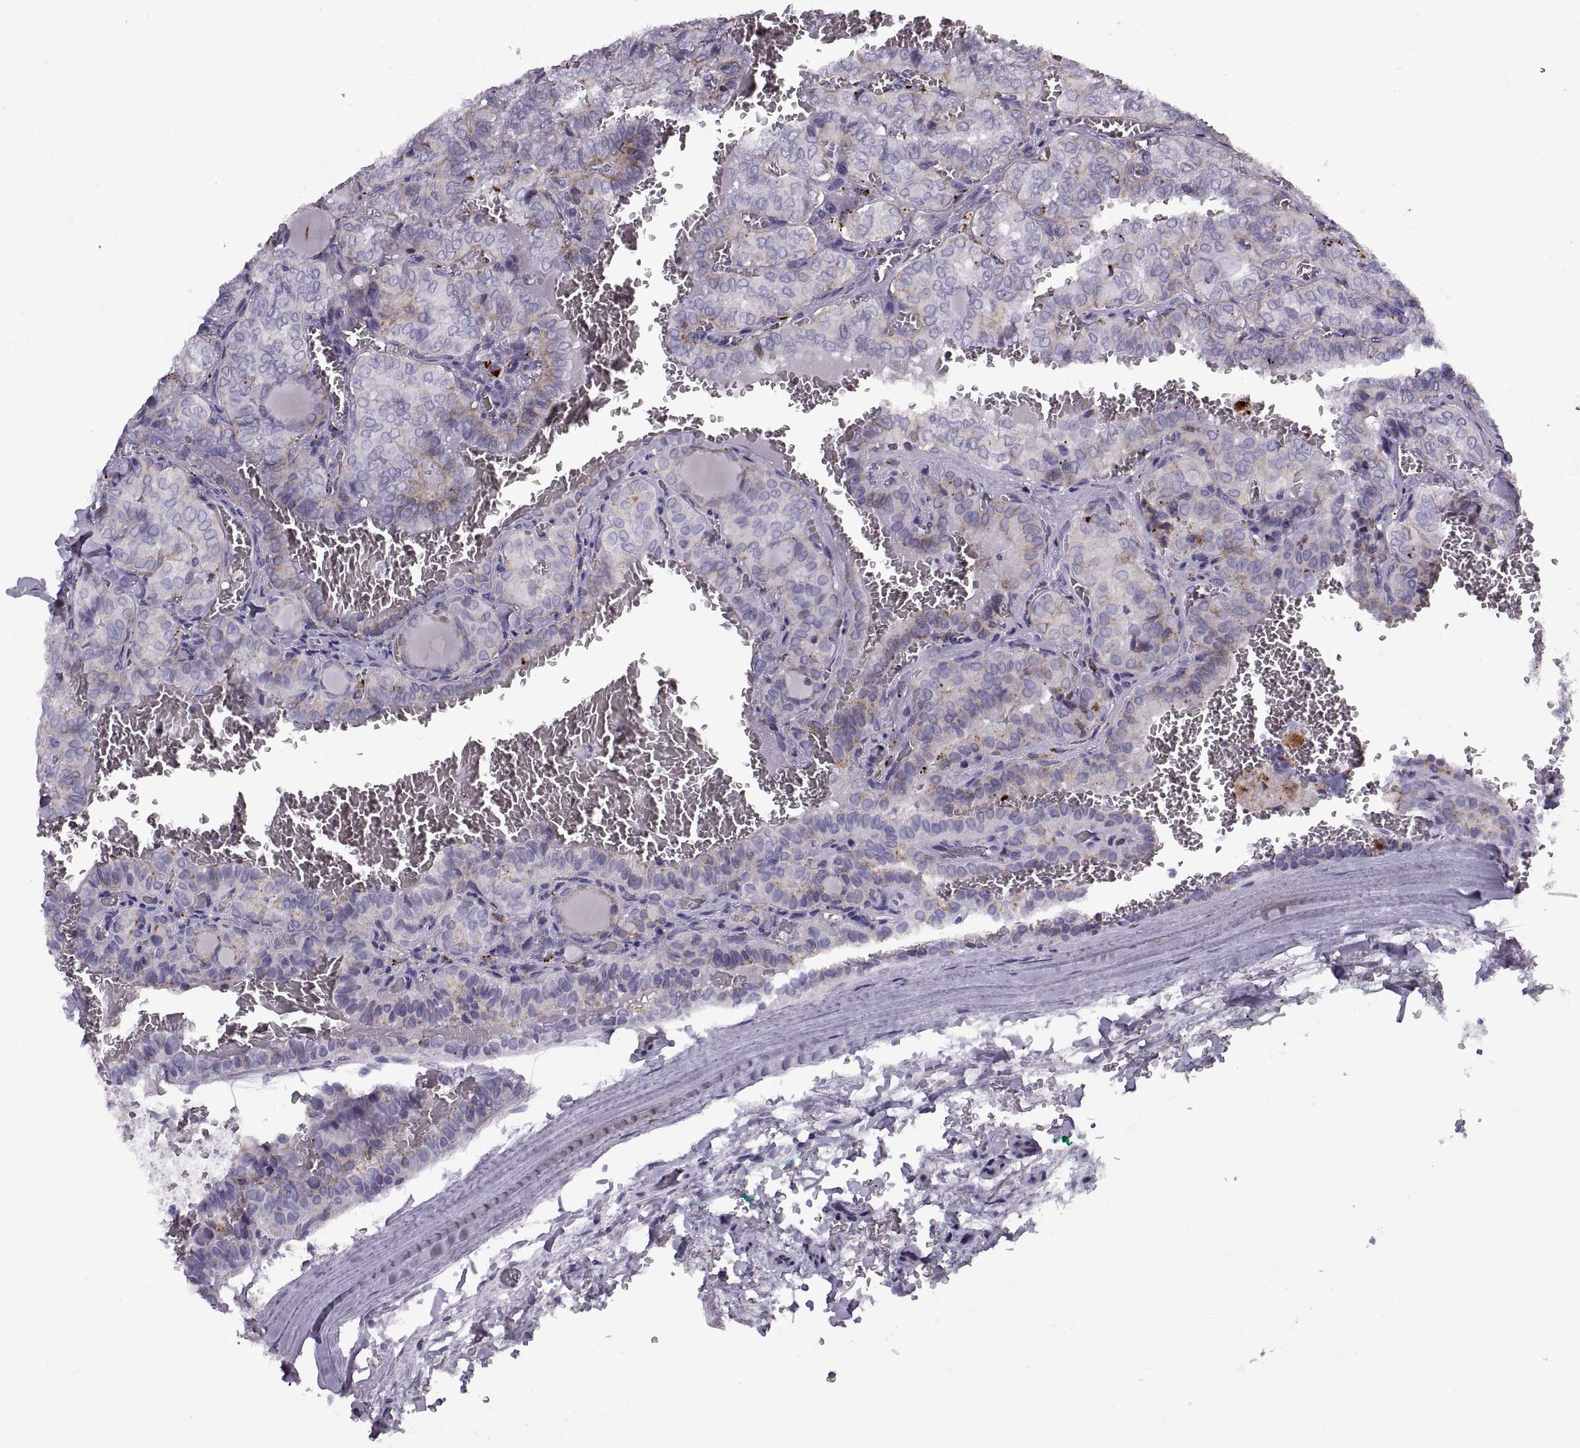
{"staining": {"intensity": "negative", "quantity": "none", "location": "none"}, "tissue": "thyroid cancer", "cell_type": "Tumor cells", "image_type": "cancer", "snomed": [{"axis": "morphology", "description": "Papillary adenocarcinoma, NOS"}, {"axis": "topography", "description": "Thyroid gland"}], "caption": "A photomicrograph of human papillary adenocarcinoma (thyroid) is negative for staining in tumor cells.", "gene": "CALCR", "patient": {"sex": "female", "age": 41}}